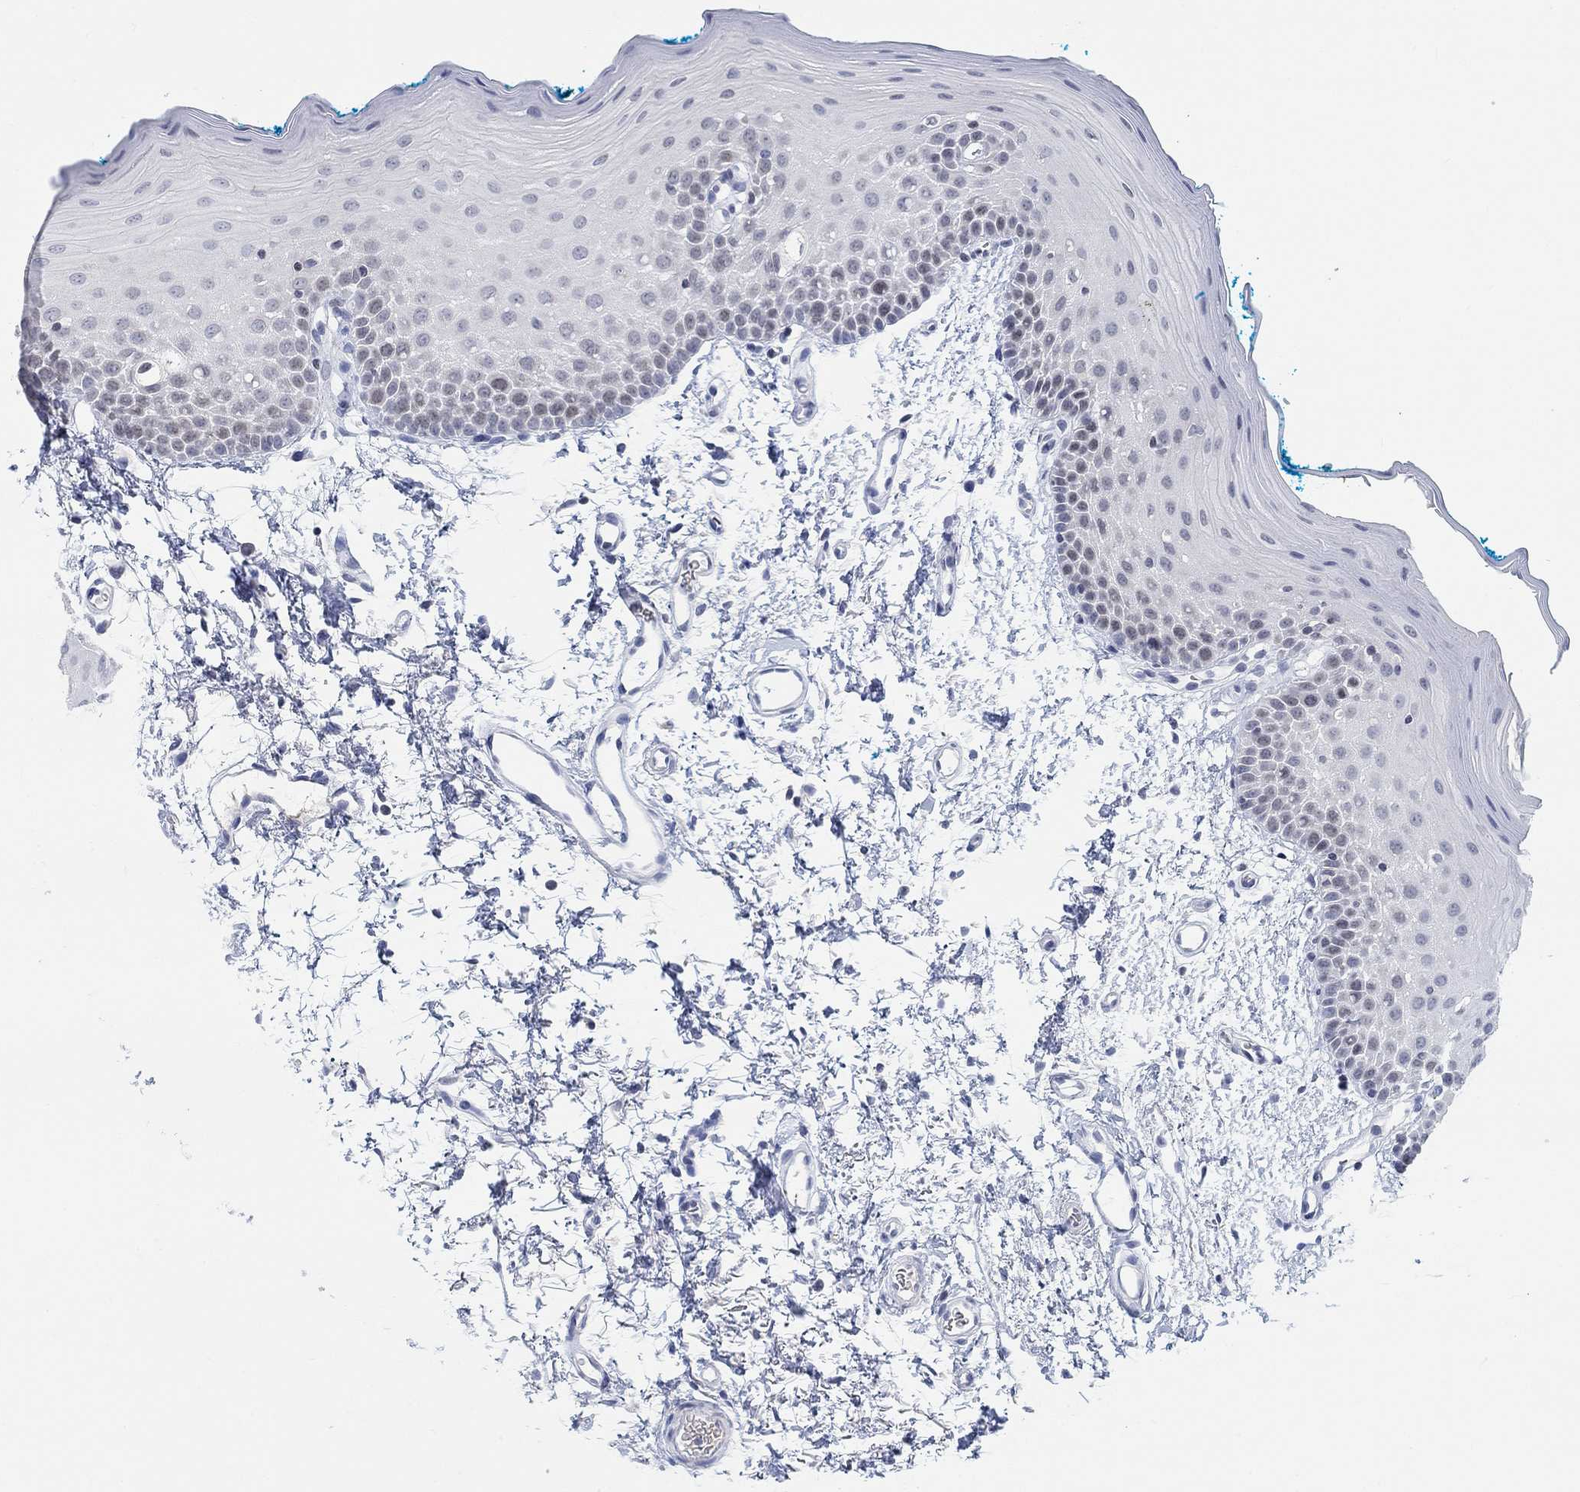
{"staining": {"intensity": "negative", "quantity": "none", "location": "none"}, "tissue": "oral mucosa", "cell_type": "Squamous epithelial cells", "image_type": "normal", "snomed": [{"axis": "morphology", "description": "Normal tissue, NOS"}, {"axis": "morphology", "description": "Squamous cell carcinoma, NOS"}, {"axis": "topography", "description": "Oral tissue"}, {"axis": "topography", "description": "Head-Neck"}], "caption": "Protein analysis of benign oral mucosa displays no significant positivity in squamous epithelial cells.", "gene": "ATP6V1E2", "patient": {"sex": "female", "age": 75}}